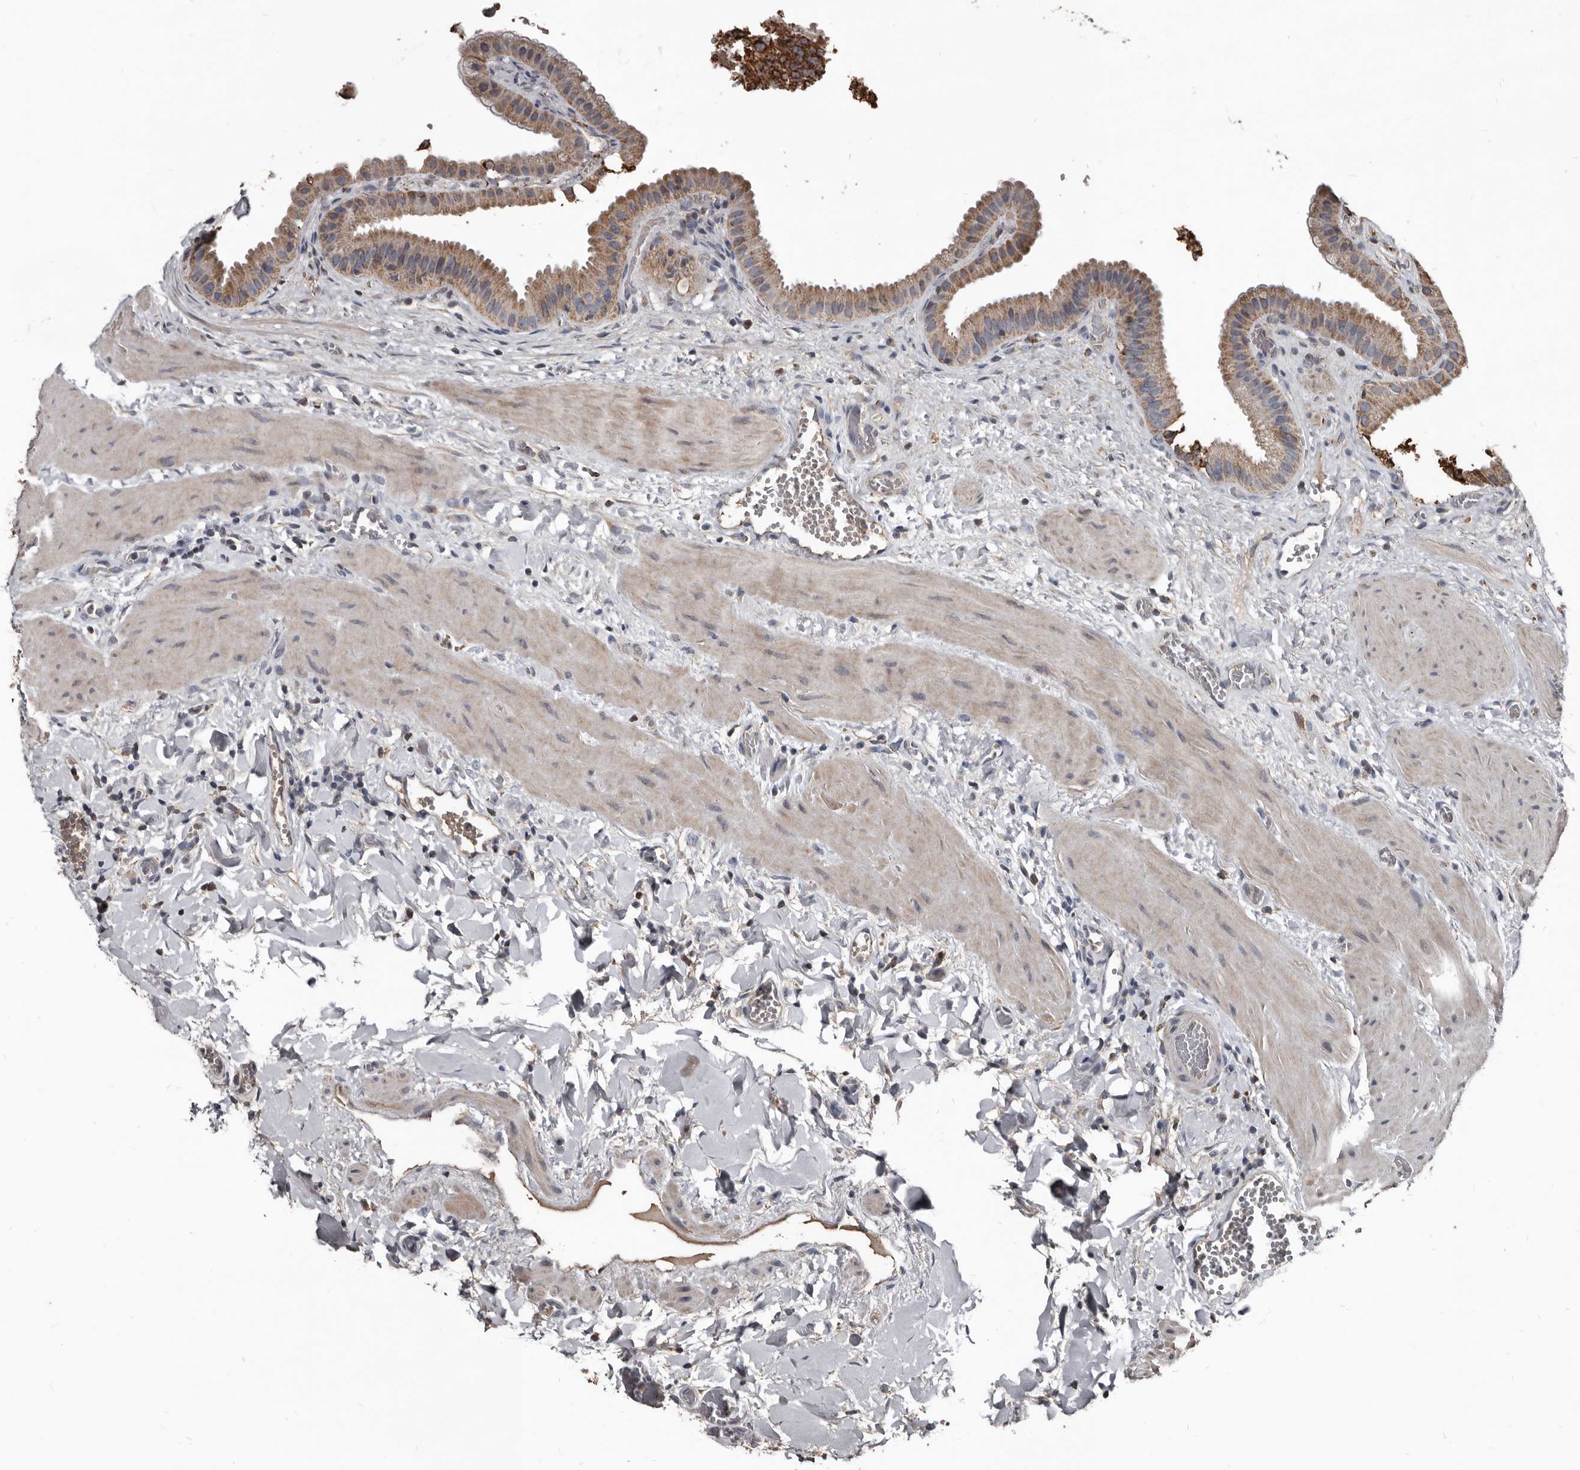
{"staining": {"intensity": "moderate", "quantity": ">75%", "location": "cytoplasmic/membranous"}, "tissue": "gallbladder", "cell_type": "Glandular cells", "image_type": "normal", "snomed": [{"axis": "morphology", "description": "Normal tissue, NOS"}, {"axis": "topography", "description": "Gallbladder"}], "caption": "Immunohistochemical staining of normal human gallbladder displays >75% levels of moderate cytoplasmic/membranous protein expression in about >75% of glandular cells.", "gene": "GREB1", "patient": {"sex": "male", "age": 55}}